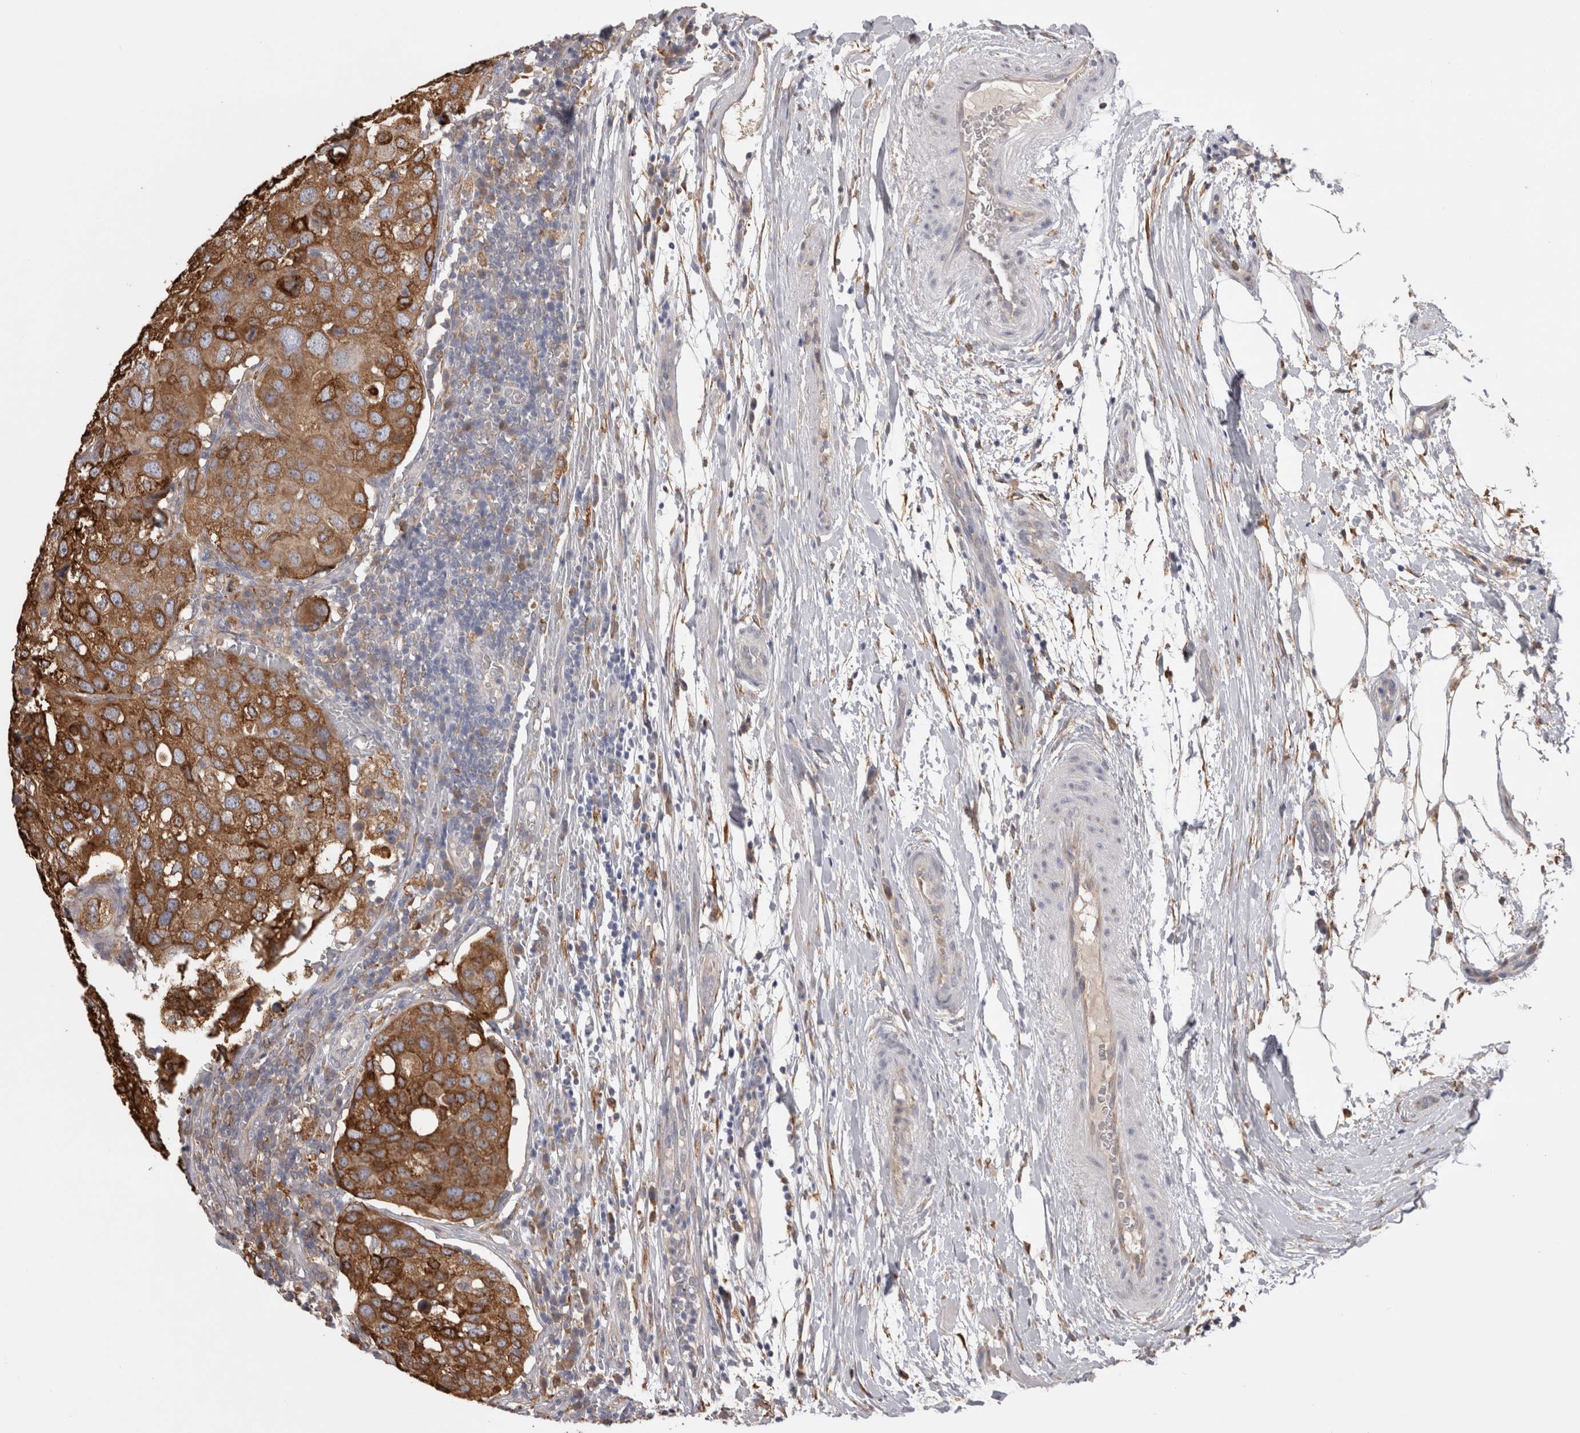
{"staining": {"intensity": "moderate", "quantity": ">75%", "location": "cytoplasmic/membranous"}, "tissue": "urothelial cancer", "cell_type": "Tumor cells", "image_type": "cancer", "snomed": [{"axis": "morphology", "description": "Urothelial carcinoma, High grade"}, {"axis": "topography", "description": "Lymph node"}, {"axis": "topography", "description": "Urinary bladder"}], "caption": "Immunohistochemical staining of human urothelial cancer demonstrates moderate cytoplasmic/membranous protein expression in about >75% of tumor cells.", "gene": "LRPAP1", "patient": {"sex": "male", "age": 51}}